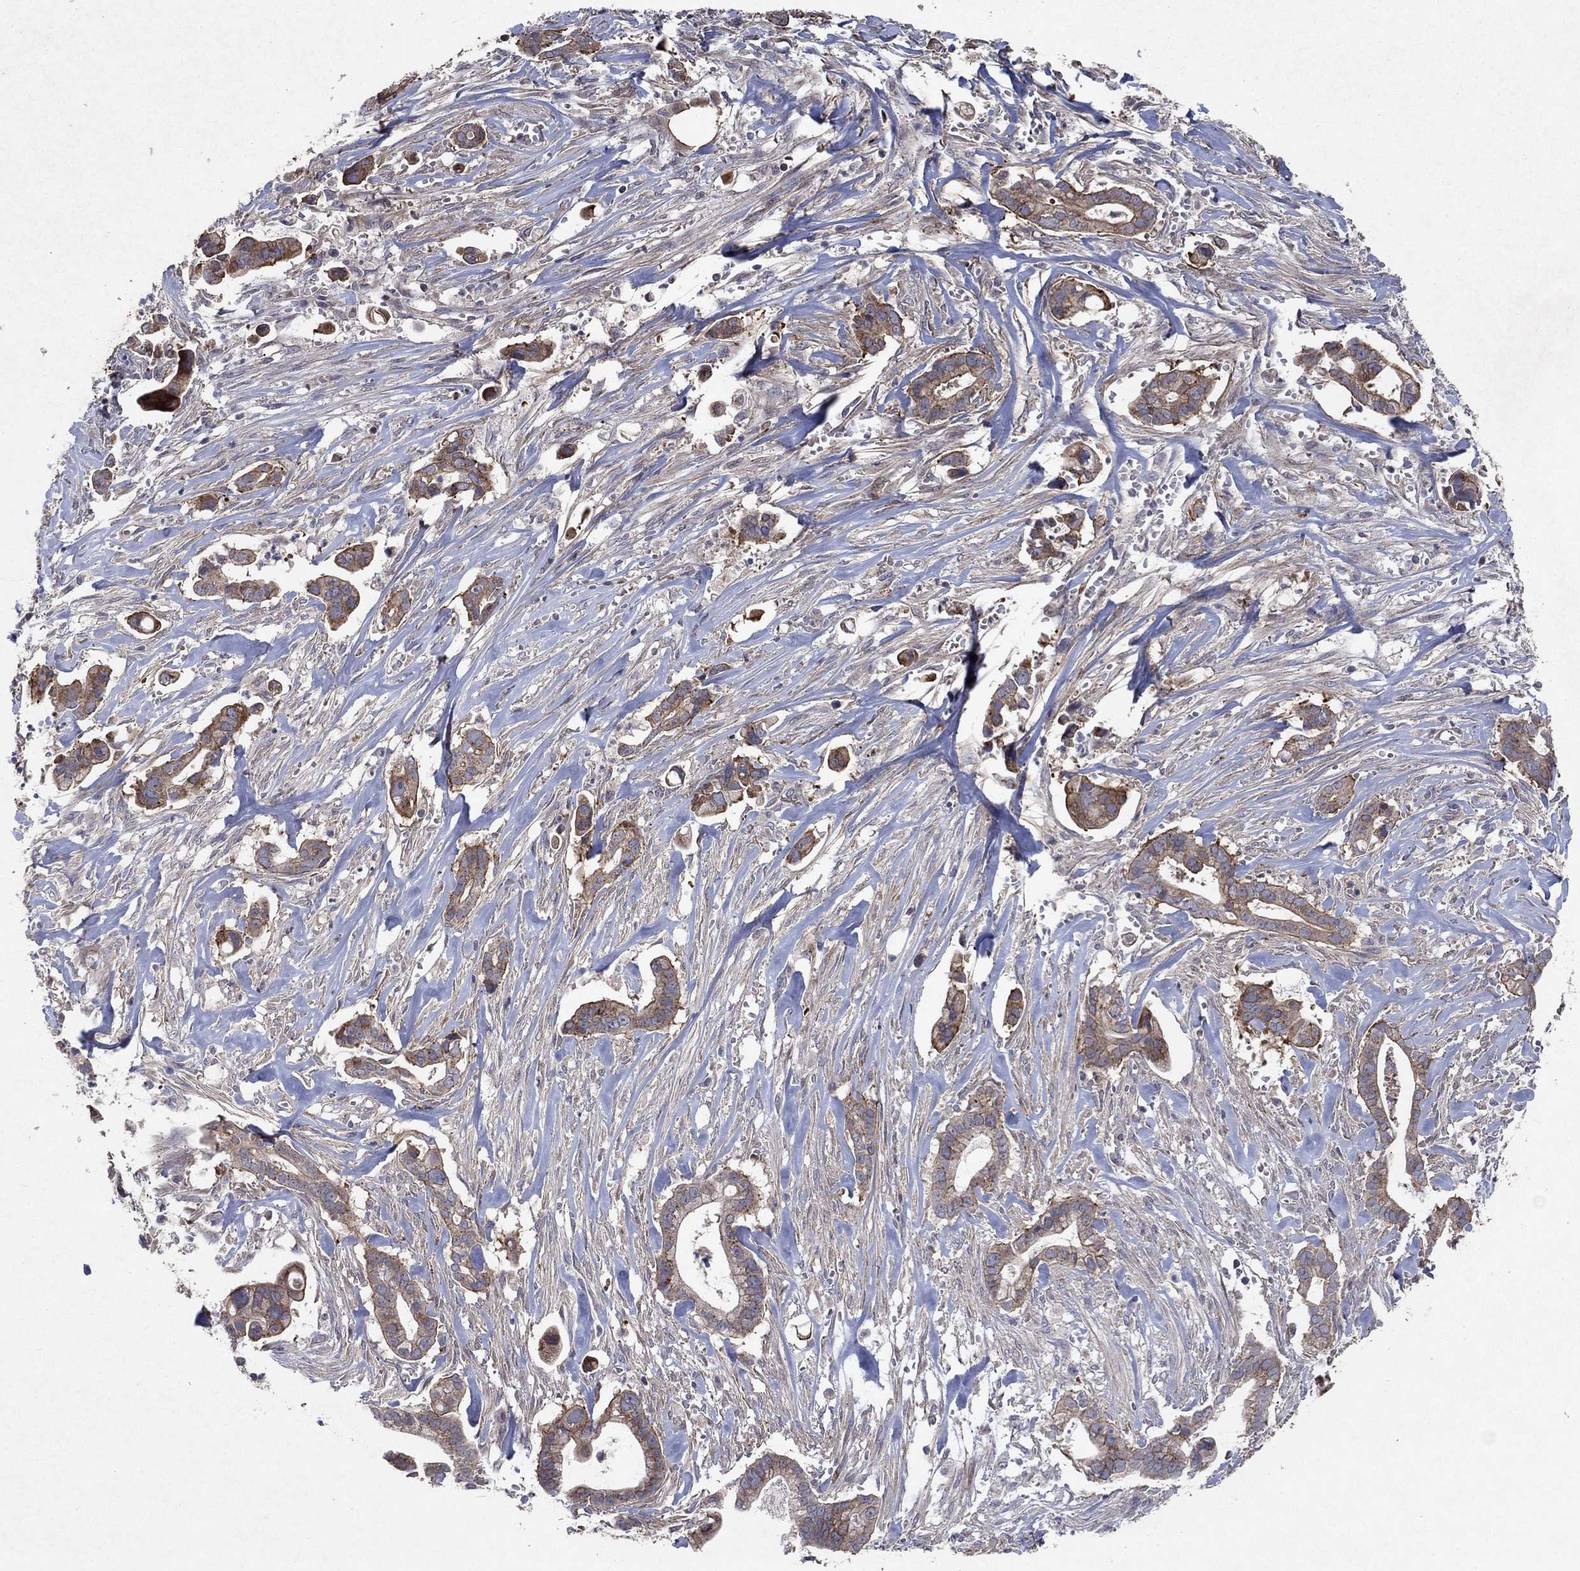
{"staining": {"intensity": "strong", "quantity": "25%-75%", "location": "cytoplasmic/membranous"}, "tissue": "pancreatic cancer", "cell_type": "Tumor cells", "image_type": "cancer", "snomed": [{"axis": "morphology", "description": "Adenocarcinoma, NOS"}, {"axis": "topography", "description": "Pancreas"}], "caption": "Adenocarcinoma (pancreatic) stained with a protein marker demonstrates strong staining in tumor cells.", "gene": "FRG1", "patient": {"sex": "male", "age": 61}}